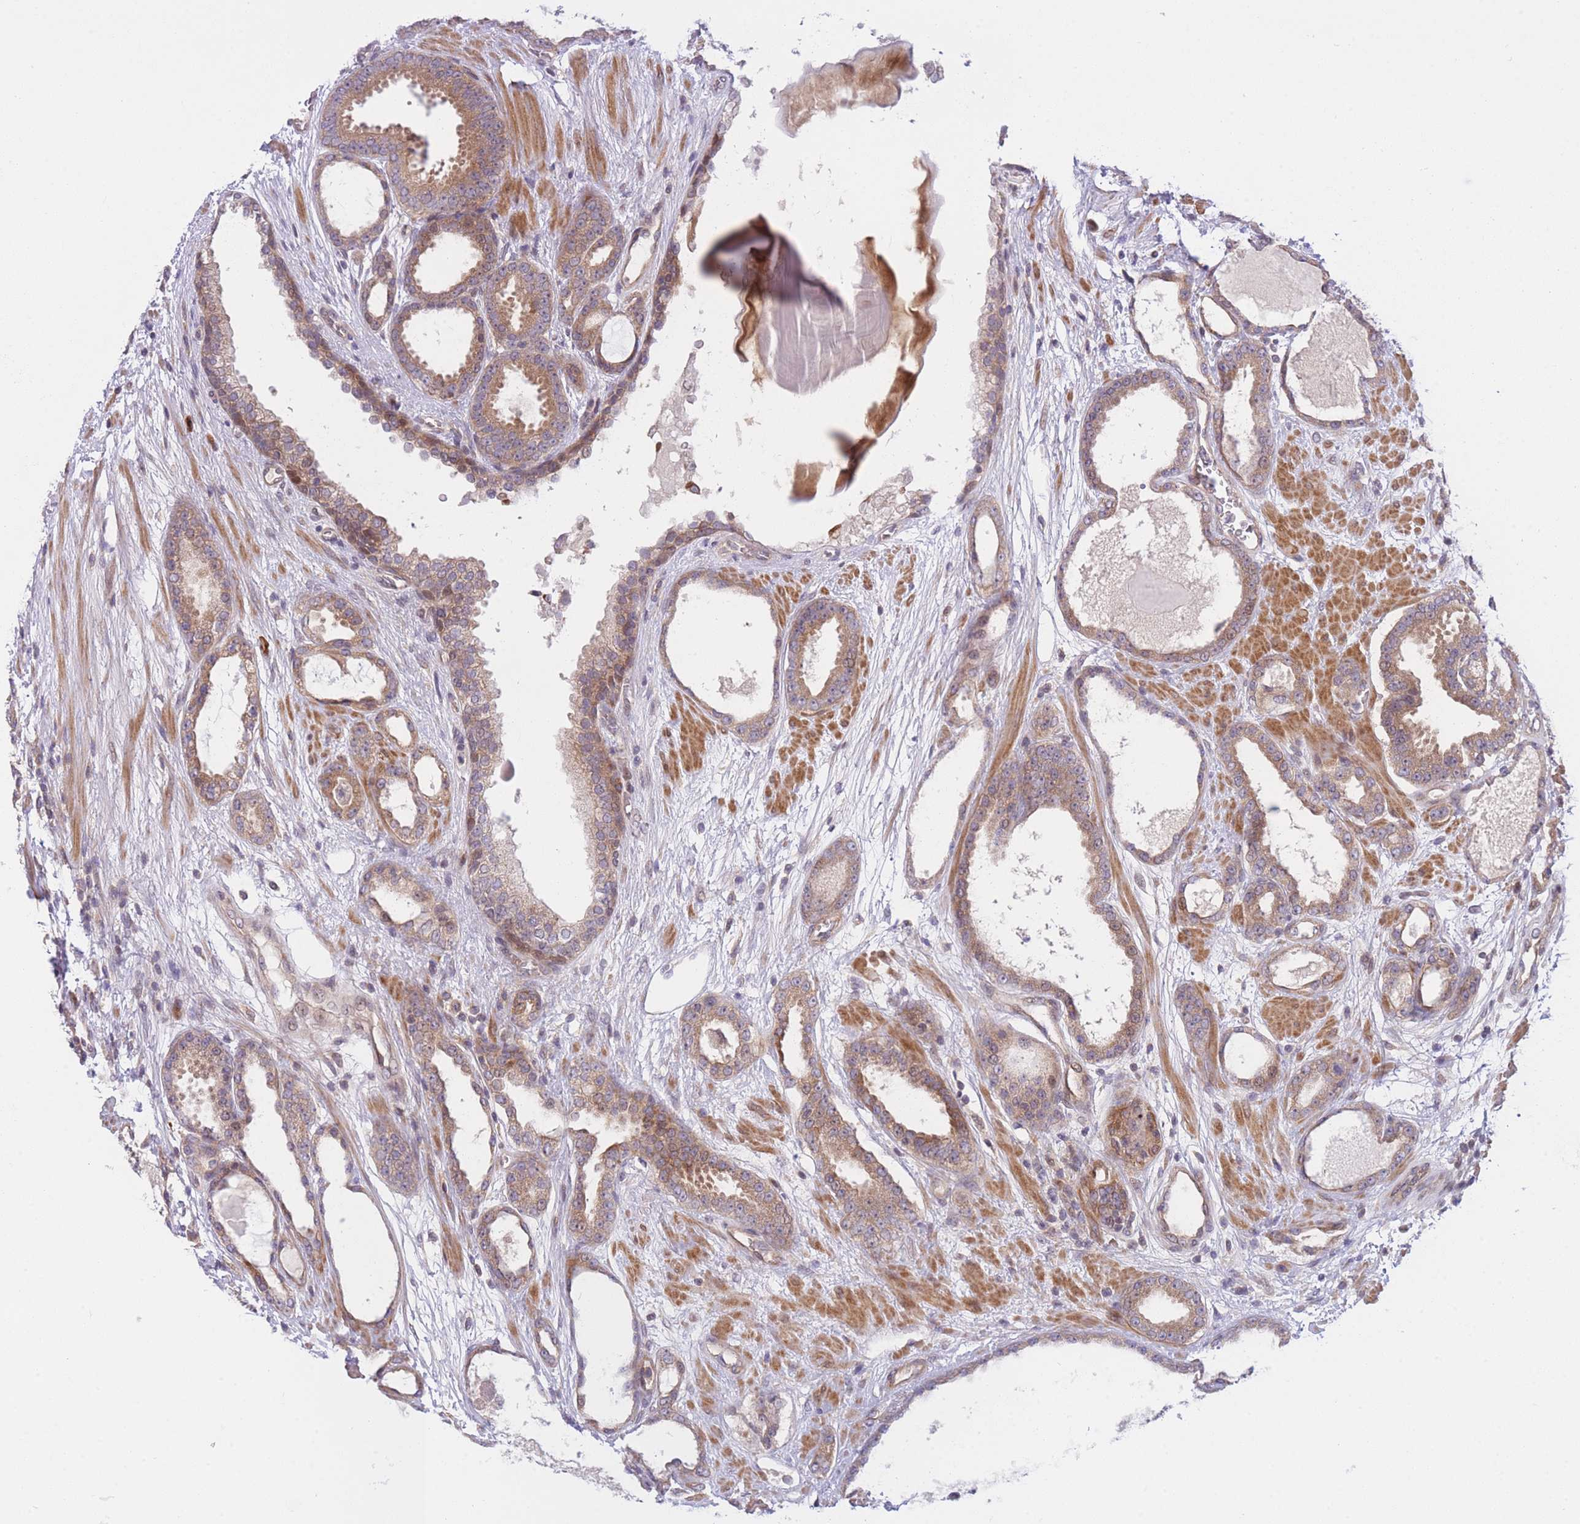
{"staining": {"intensity": "moderate", "quantity": "25%-75%", "location": "cytoplasmic/membranous"}, "tissue": "prostate cancer", "cell_type": "Tumor cells", "image_type": "cancer", "snomed": [{"axis": "morphology", "description": "Adenocarcinoma, High grade"}, {"axis": "topography", "description": "Prostate"}], "caption": "This is a photomicrograph of IHC staining of adenocarcinoma (high-grade) (prostate), which shows moderate positivity in the cytoplasmic/membranous of tumor cells.", "gene": "CDC25B", "patient": {"sex": "male", "age": 60}}